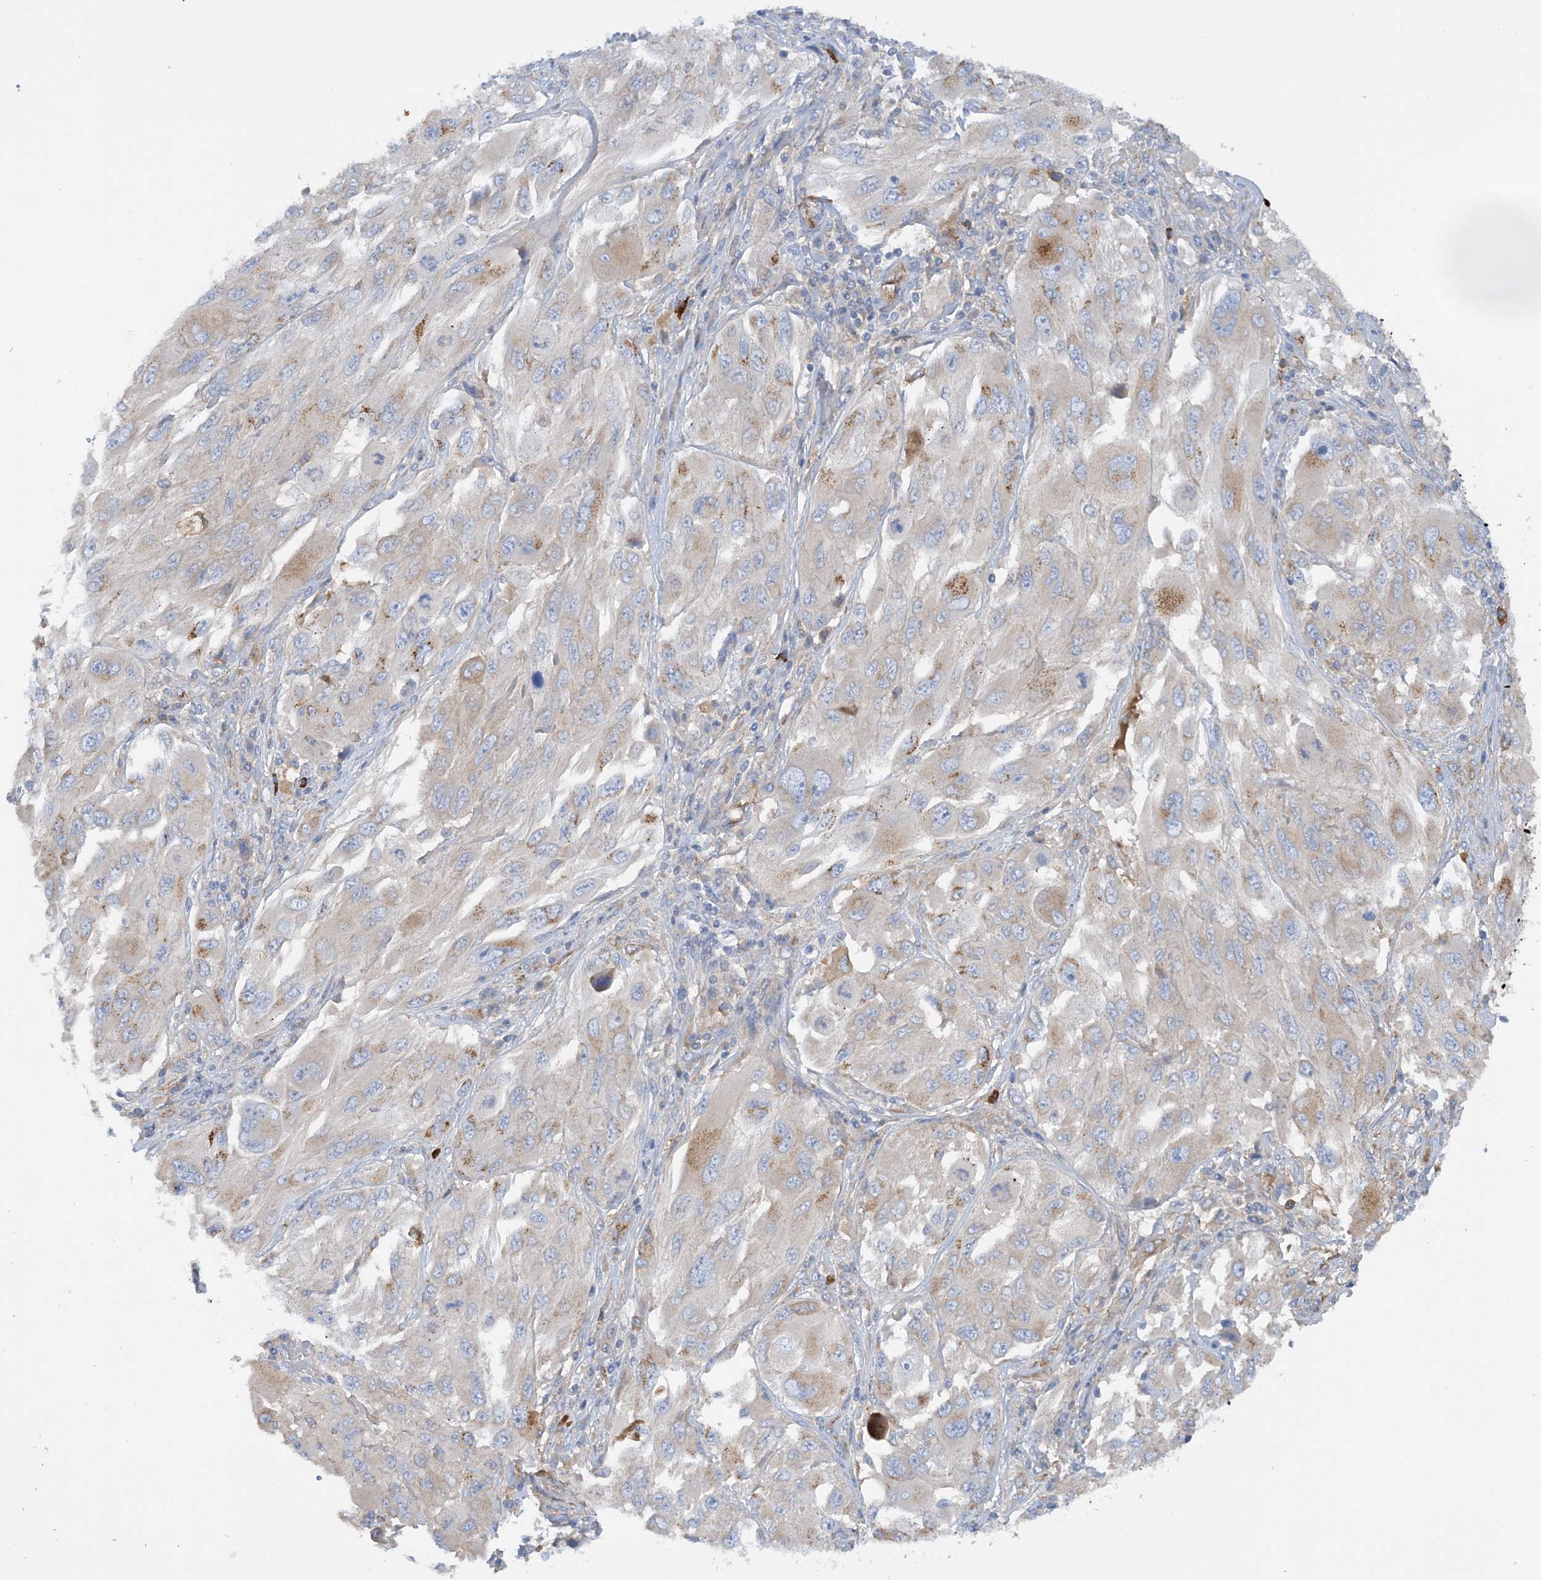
{"staining": {"intensity": "weak", "quantity": "<25%", "location": "cytoplasmic/membranous"}, "tissue": "melanoma", "cell_type": "Tumor cells", "image_type": "cancer", "snomed": [{"axis": "morphology", "description": "Malignant melanoma, NOS"}, {"axis": "topography", "description": "Skin"}], "caption": "Photomicrograph shows no protein staining in tumor cells of malignant melanoma tissue.", "gene": "SLC5A11", "patient": {"sex": "female", "age": 91}}